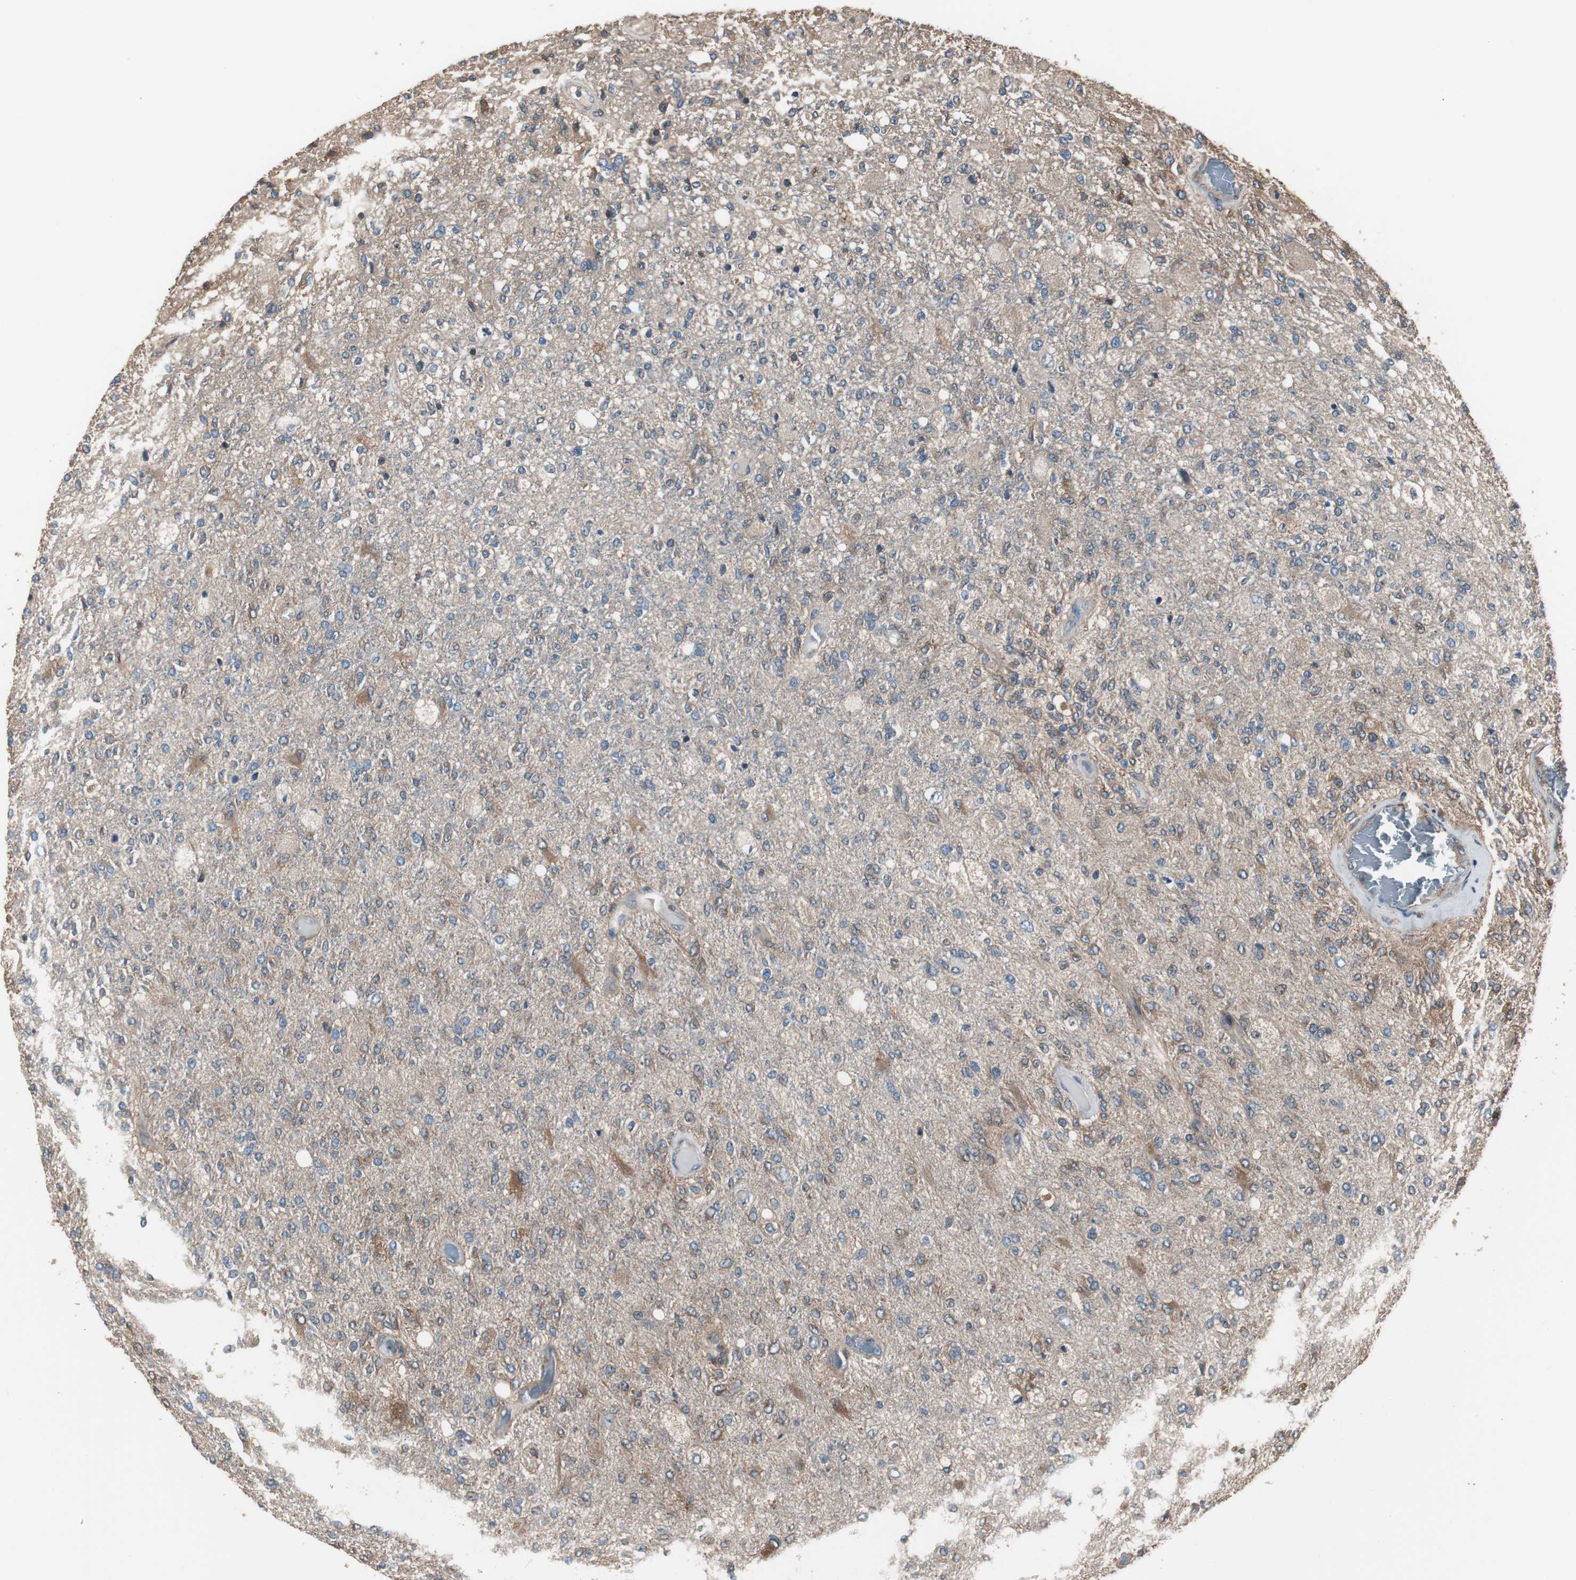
{"staining": {"intensity": "moderate", "quantity": "<25%", "location": "cytoplasmic/membranous"}, "tissue": "glioma", "cell_type": "Tumor cells", "image_type": "cancer", "snomed": [{"axis": "morphology", "description": "Normal tissue, NOS"}, {"axis": "morphology", "description": "Glioma, malignant, High grade"}, {"axis": "topography", "description": "Cerebral cortex"}], "caption": "Immunohistochemistry of human glioma reveals low levels of moderate cytoplasmic/membranous expression in approximately <25% of tumor cells.", "gene": "CAPNS1", "patient": {"sex": "male", "age": 77}}